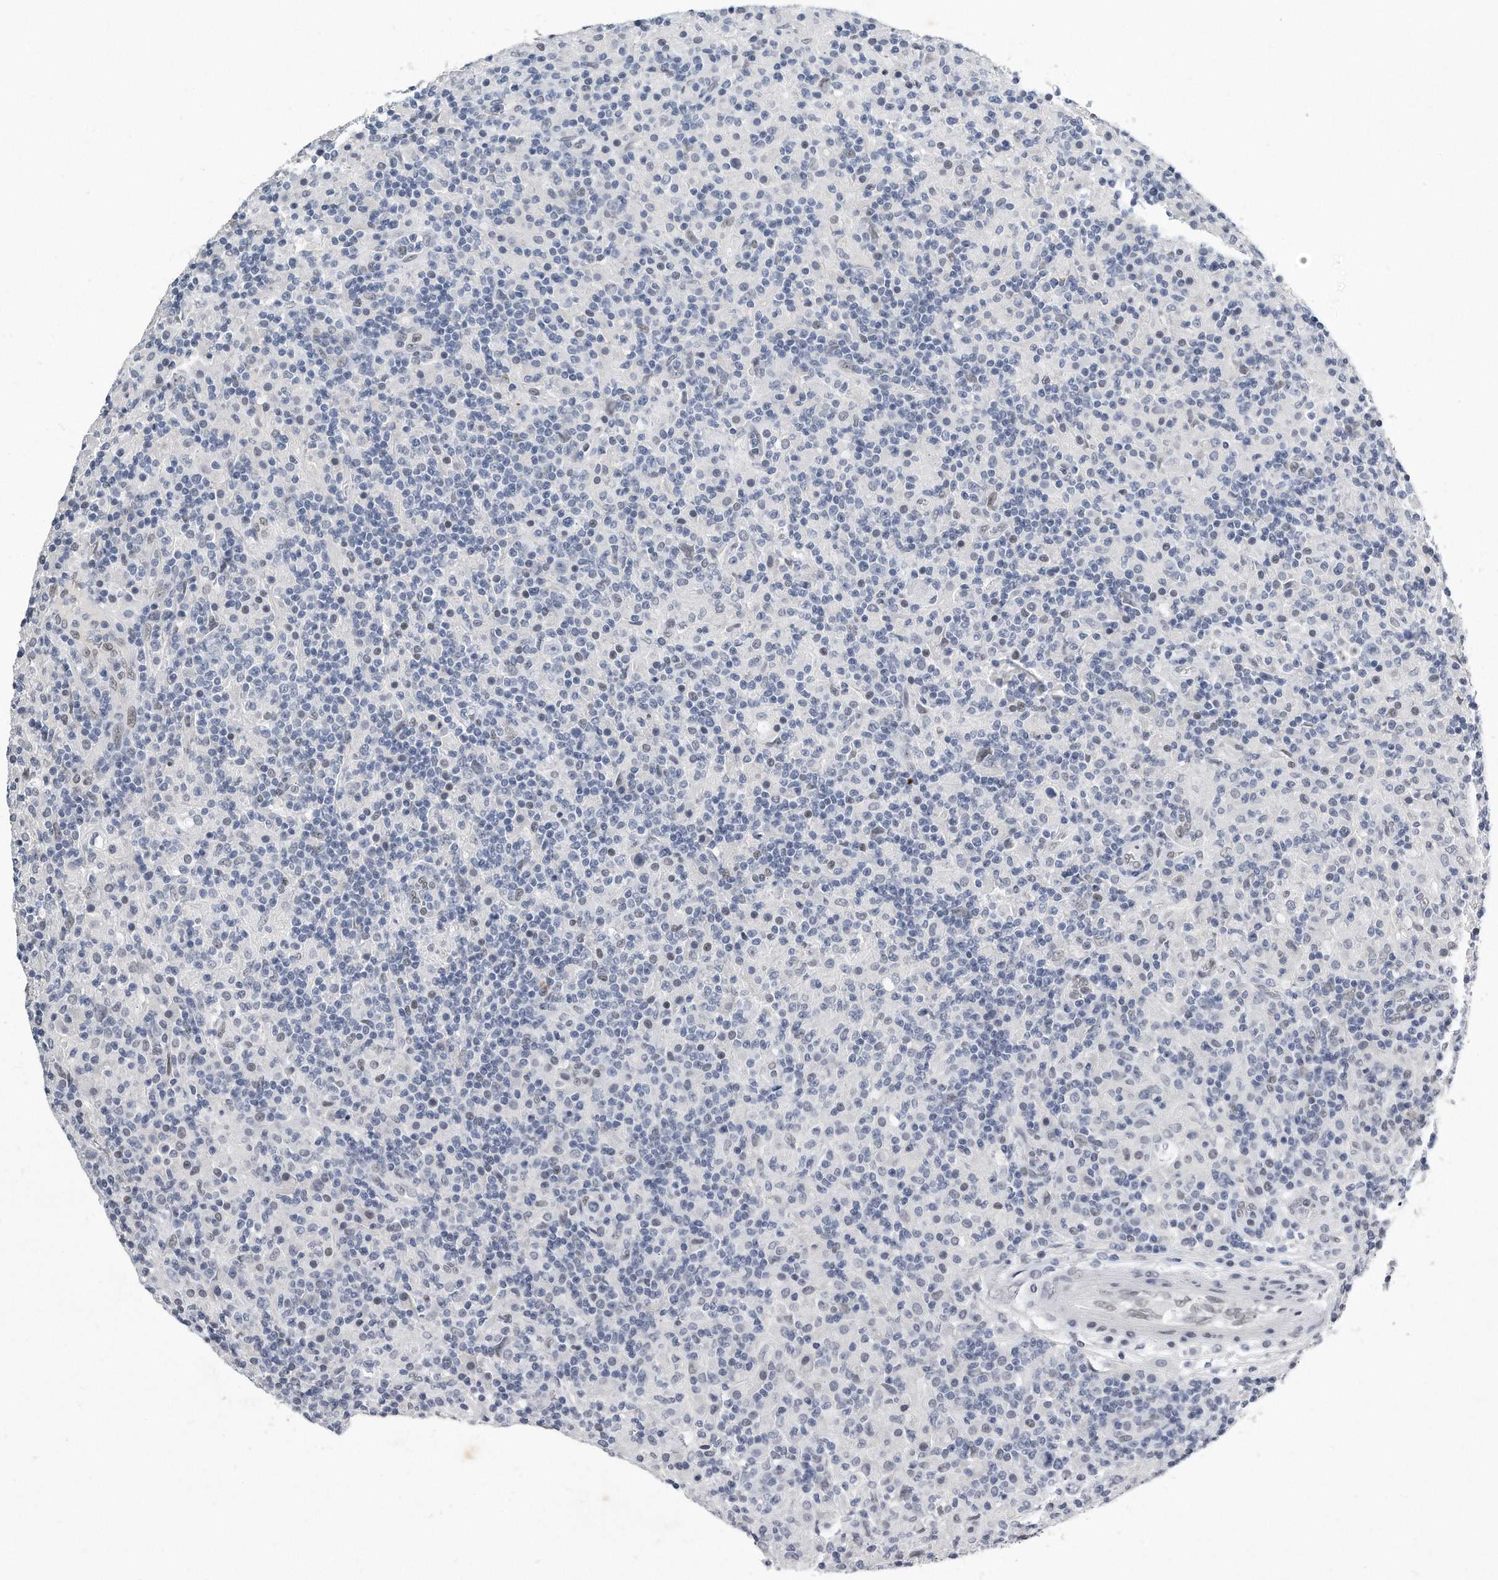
{"staining": {"intensity": "negative", "quantity": "none", "location": "none"}, "tissue": "lymphoma", "cell_type": "Tumor cells", "image_type": "cancer", "snomed": [{"axis": "morphology", "description": "Hodgkin's disease, NOS"}, {"axis": "topography", "description": "Lymph node"}], "caption": "This is an immunohistochemistry image of human lymphoma. There is no positivity in tumor cells.", "gene": "CTBP2", "patient": {"sex": "male", "age": 70}}